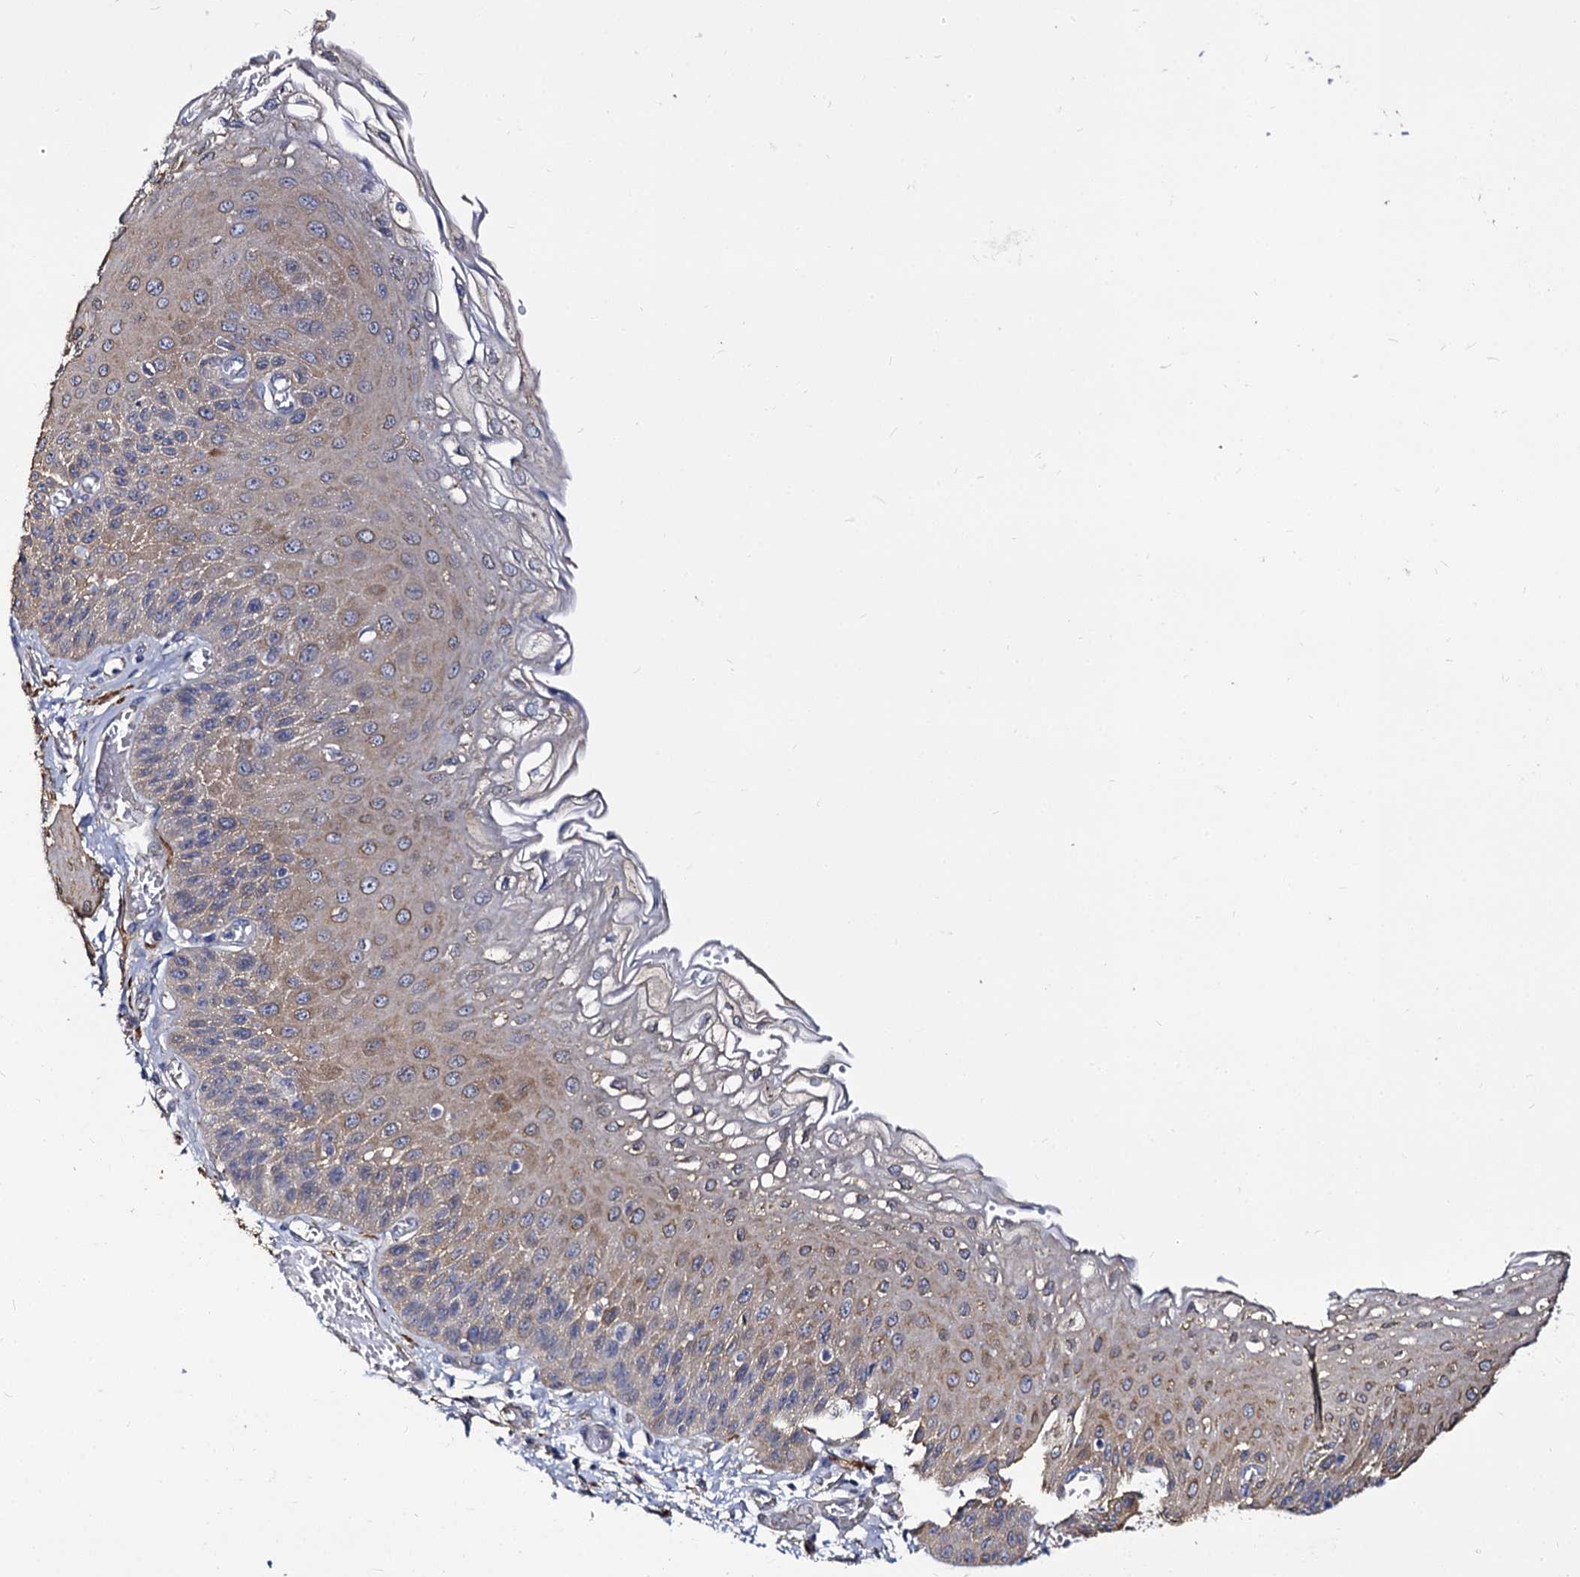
{"staining": {"intensity": "weak", "quantity": "25%-75%", "location": "cytoplasmic/membranous"}, "tissue": "esophagus", "cell_type": "Squamous epithelial cells", "image_type": "normal", "snomed": [{"axis": "morphology", "description": "Normal tissue, NOS"}, {"axis": "topography", "description": "Esophagus"}], "caption": "Squamous epithelial cells show weak cytoplasmic/membranous staining in approximately 25%-75% of cells in unremarkable esophagus. (DAB IHC, brown staining for protein, blue staining for nuclei).", "gene": "CBFB", "patient": {"sex": "male", "age": 81}}